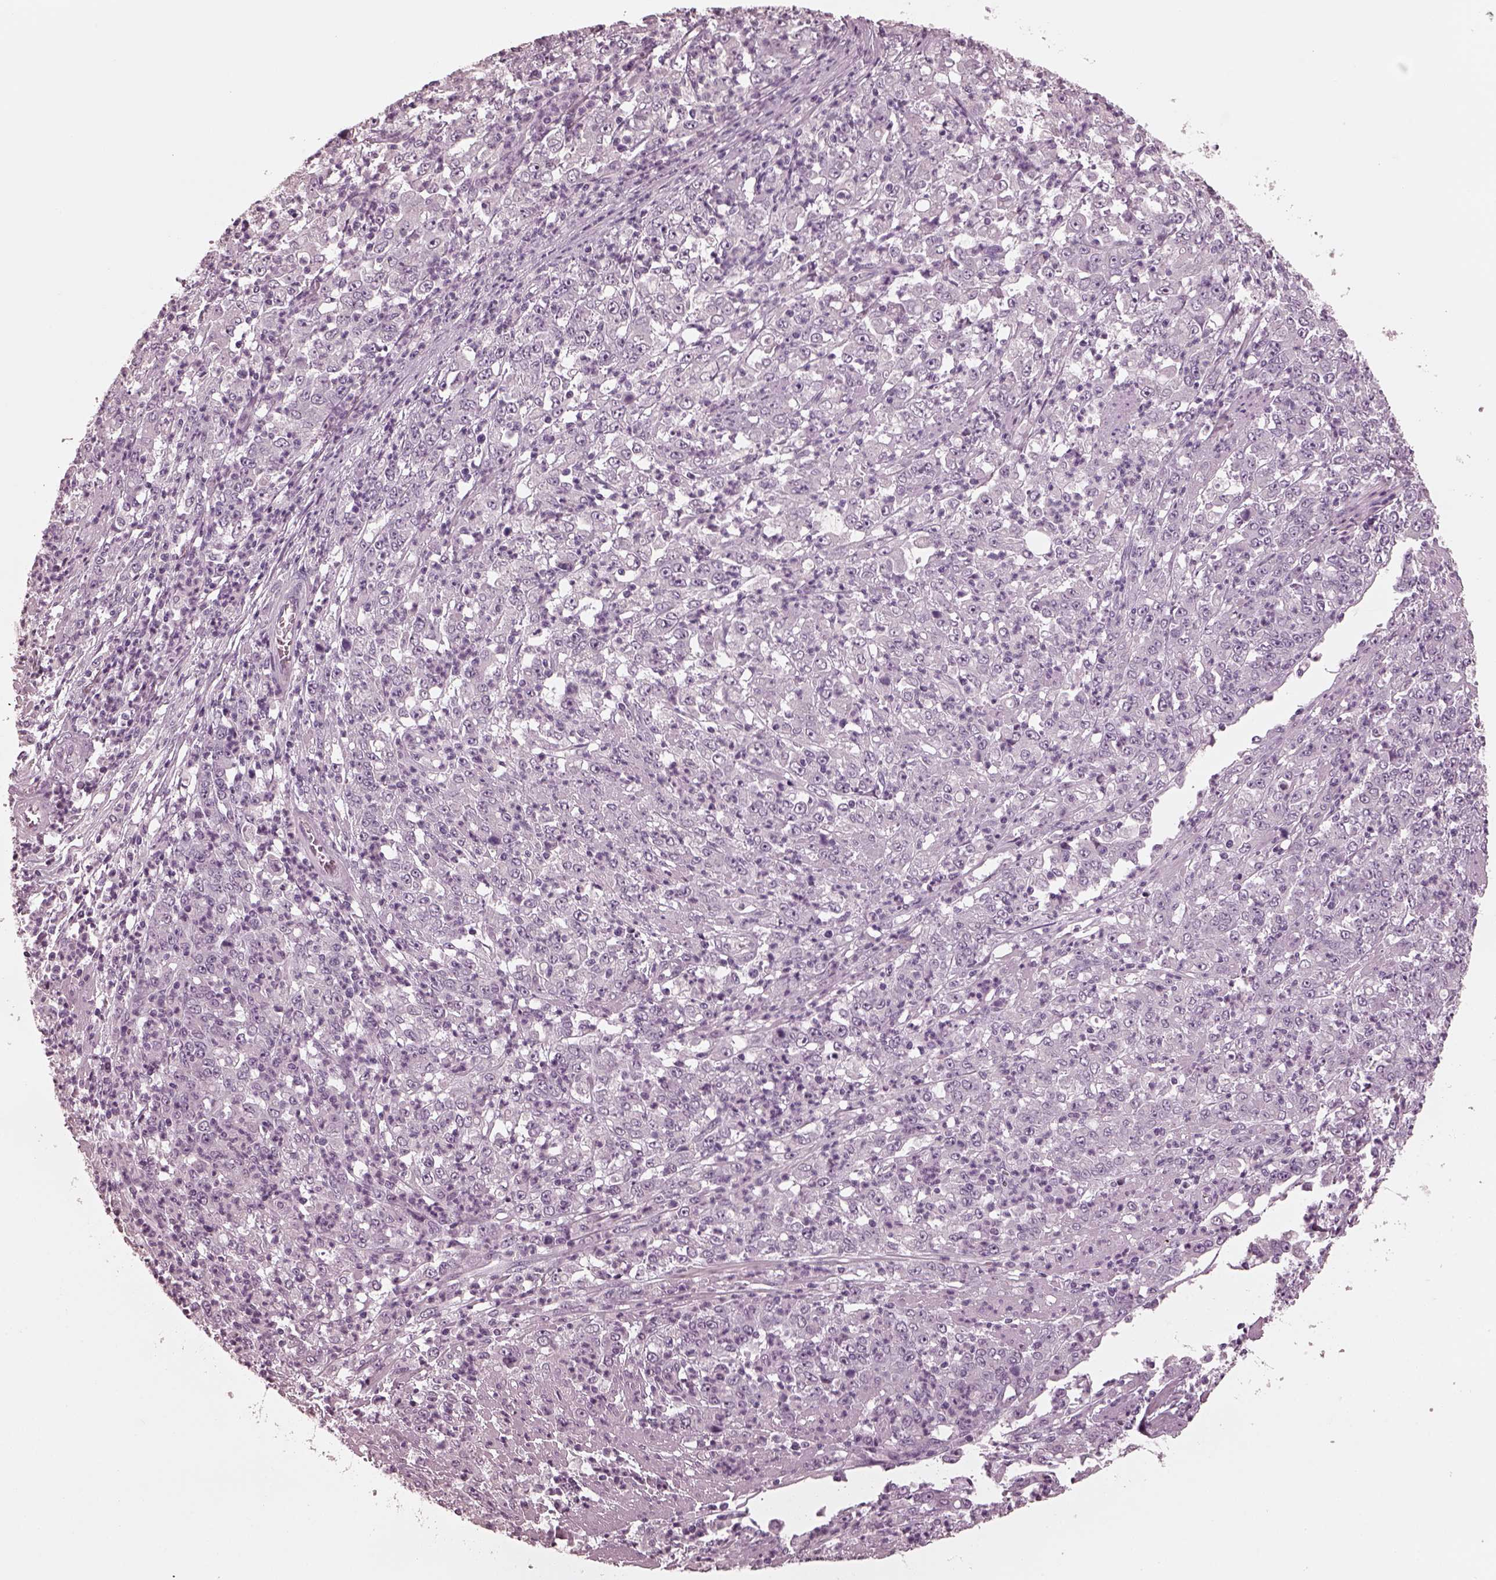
{"staining": {"intensity": "negative", "quantity": "none", "location": "none"}, "tissue": "stomach cancer", "cell_type": "Tumor cells", "image_type": "cancer", "snomed": [{"axis": "morphology", "description": "Adenocarcinoma, NOS"}, {"axis": "topography", "description": "Stomach, lower"}], "caption": "Protein analysis of stomach adenocarcinoma displays no significant staining in tumor cells.", "gene": "CGA", "patient": {"sex": "female", "age": 71}}